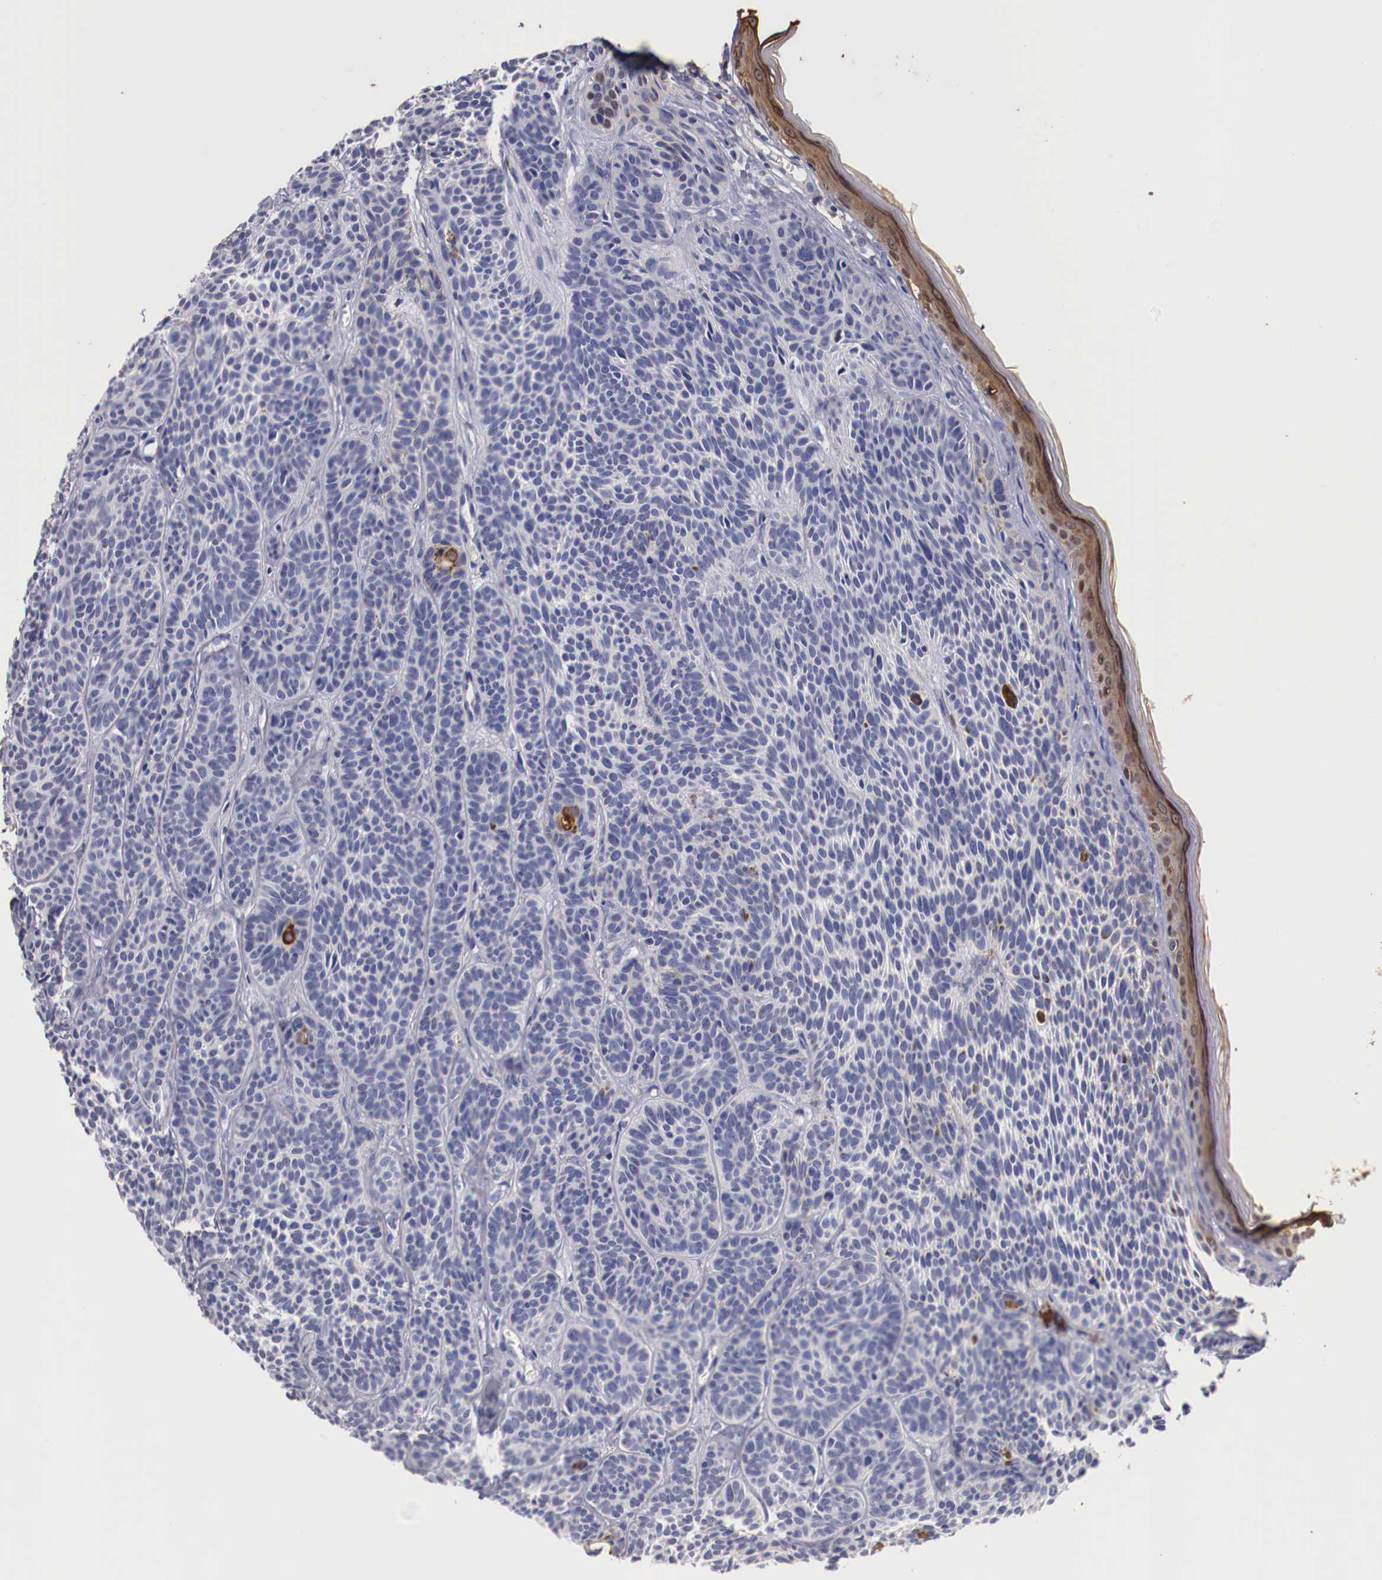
{"staining": {"intensity": "negative", "quantity": "none", "location": "none"}, "tissue": "skin cancer", "cell_type": "Tumor cells", "image_type": "cancer", "snomed": [{"axis": "morphology", "description": "Basal cell carcinoma"}, {"axis": "topography", "description": "Skin"}], "caption": "A high-resolution micrograph shows immunohistochemistry (IHC) staining of basal cell carcinoma (skin), which exhibits no significant expression in tumor cells.", "gene": "PITPNA", "patient": {"sex": "female", "age": 62}}